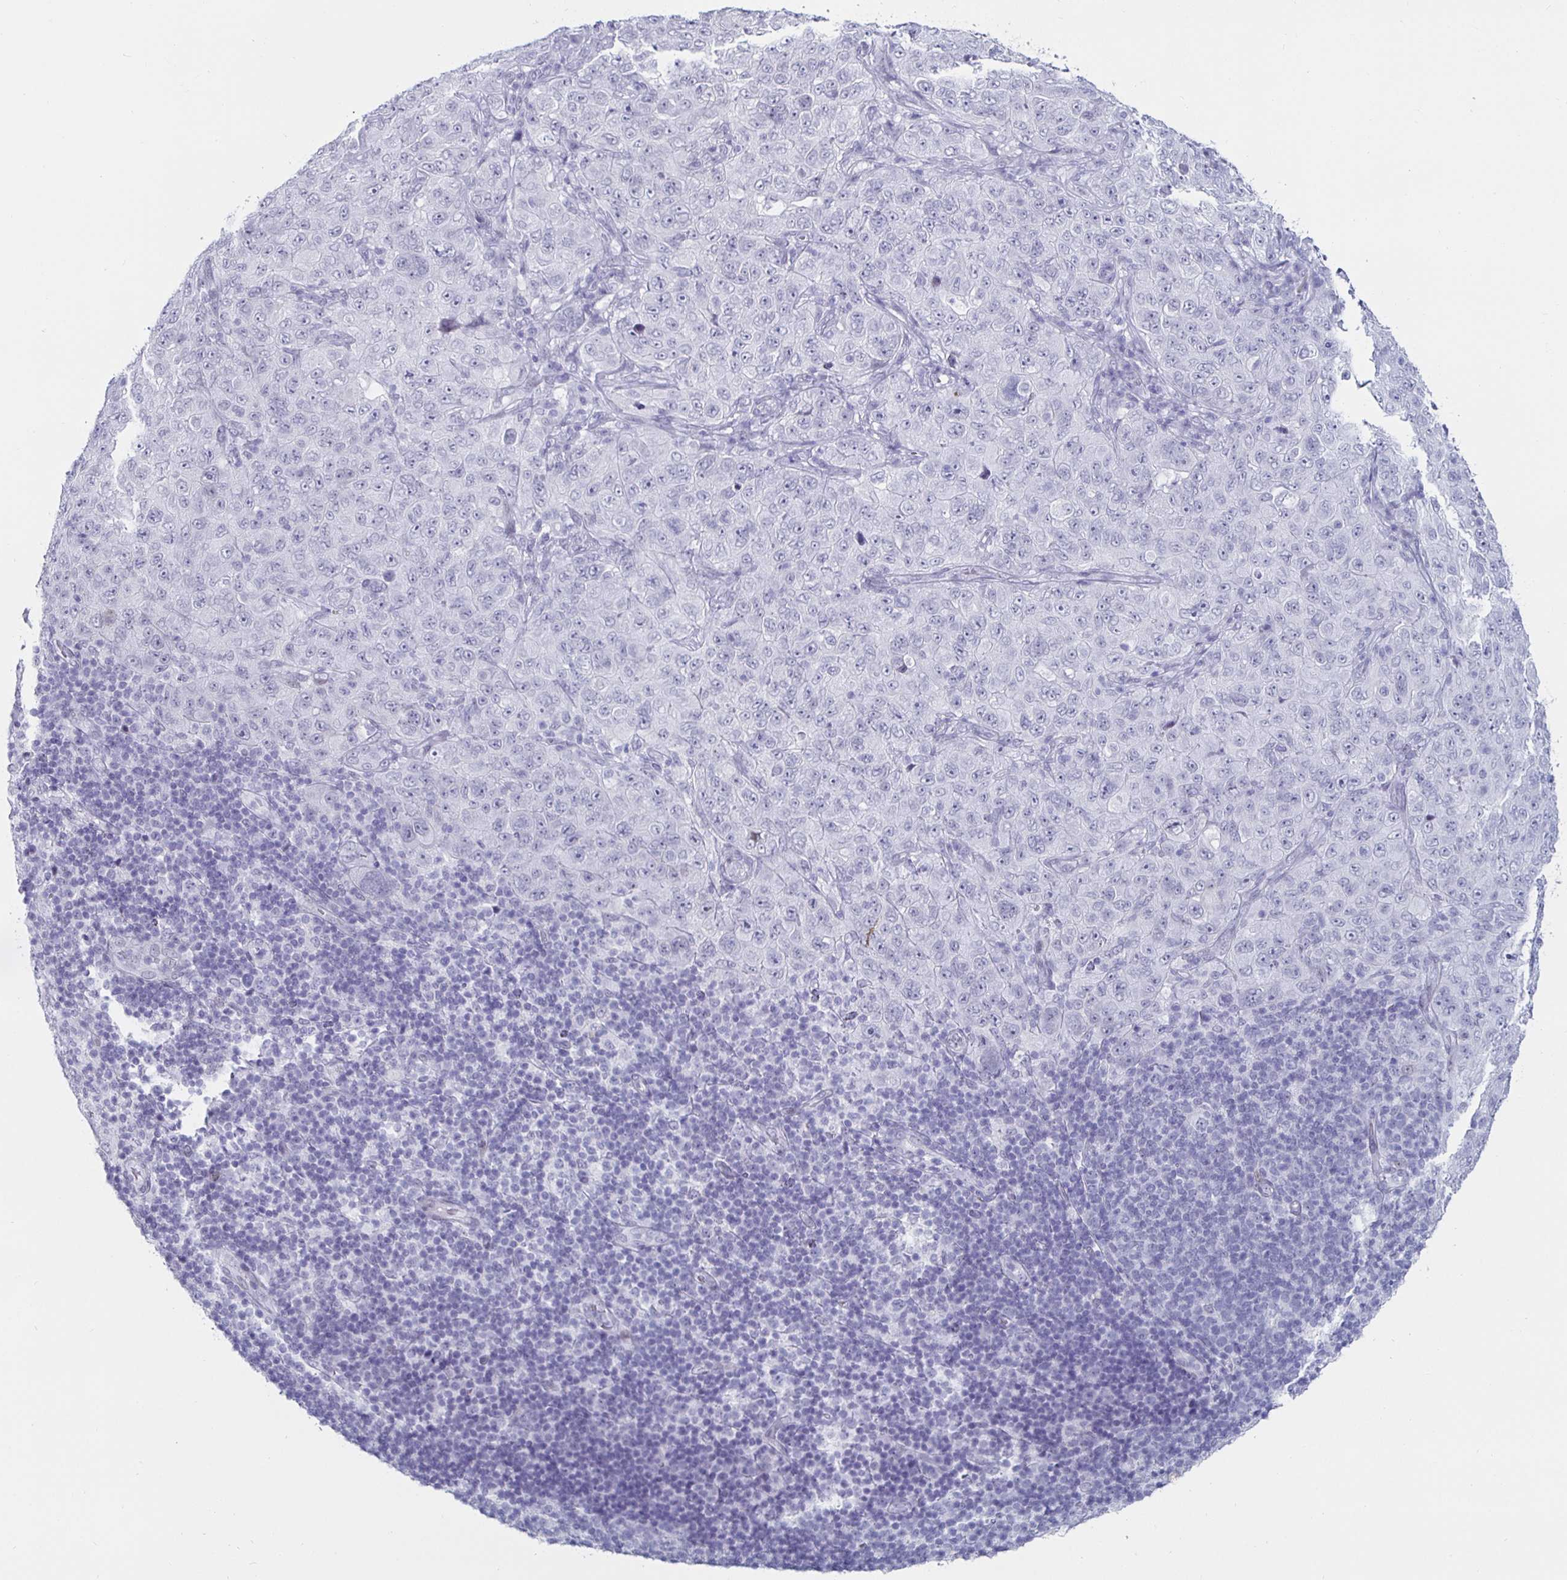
{"staining": {"intensity": "negative", "quantity": "none", "location": "none"}, "tissue": "pancreatic cancer", "cell_type": "Tumor cells", "image_type": "cancer", "snomed": [{"axis": "morphology", "description": "Adenocarcinoma, NOS"}, {"axis": "topography", "description": "Pancreas"}], "caption": "IHC of adenocarcinoma (pancreatic) exhibits no positivity in tumor cells.", "gene": "KRT4", "patient": {"sex": "male", "age": 68}}